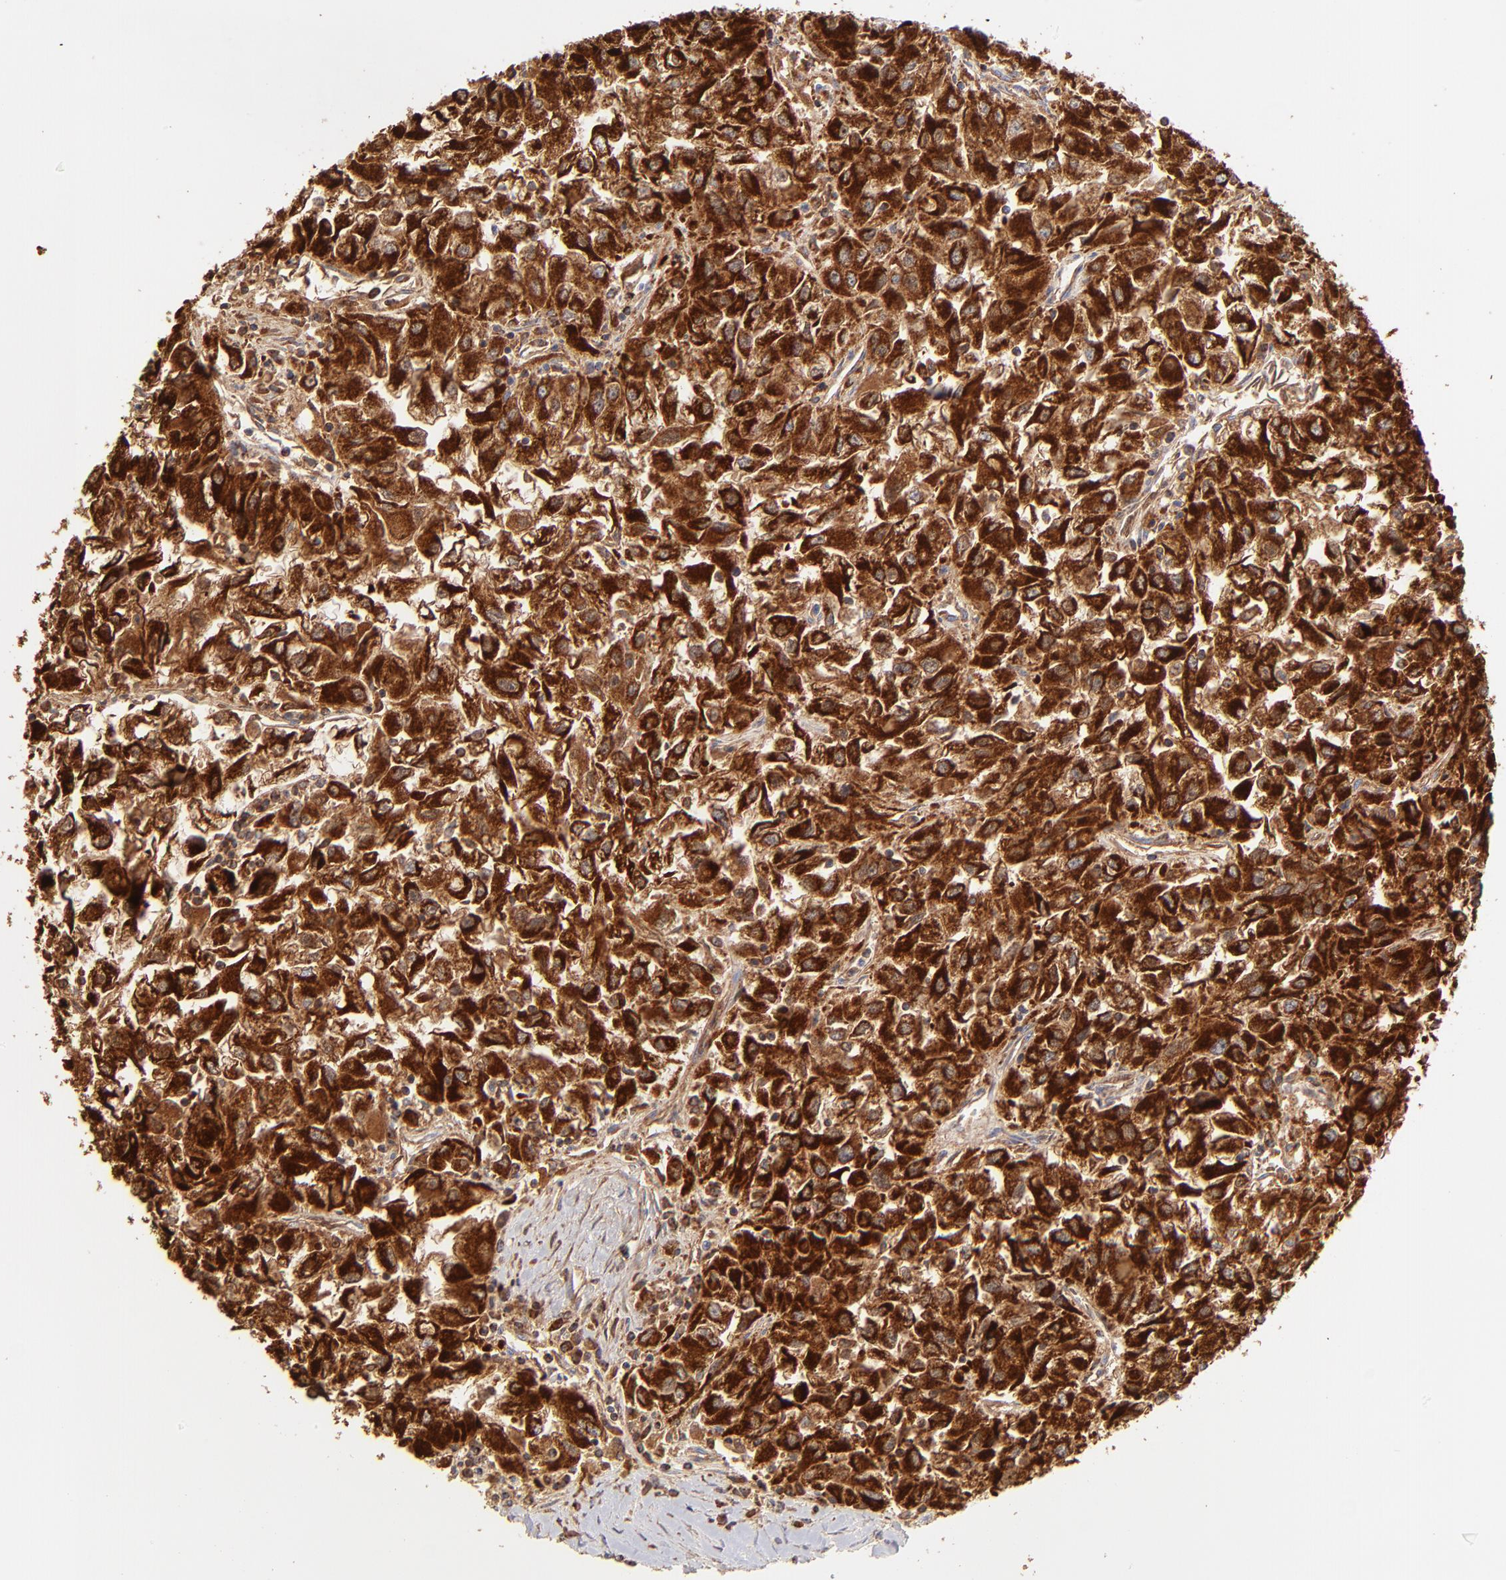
{"staining": {"intensity": "strong", "quantity": ">75%", "location": "cytoplasmic/membranous"}, "tissue": "renal cancer", "cell_type": "Tumor cells", "image_type": "cancer", "snomed": [{"axis": "morphology", "description": "Adenocarcinoma, NOS"}, {"axis": "topography", "description": "Kidney"}], "caption": "Strong cytoplasmic/membranous protein positivity is present in about >75% of tumor cells in renal cancer.", "gene": "ECH1", "patient": {"sex": "male", "age": 59}}